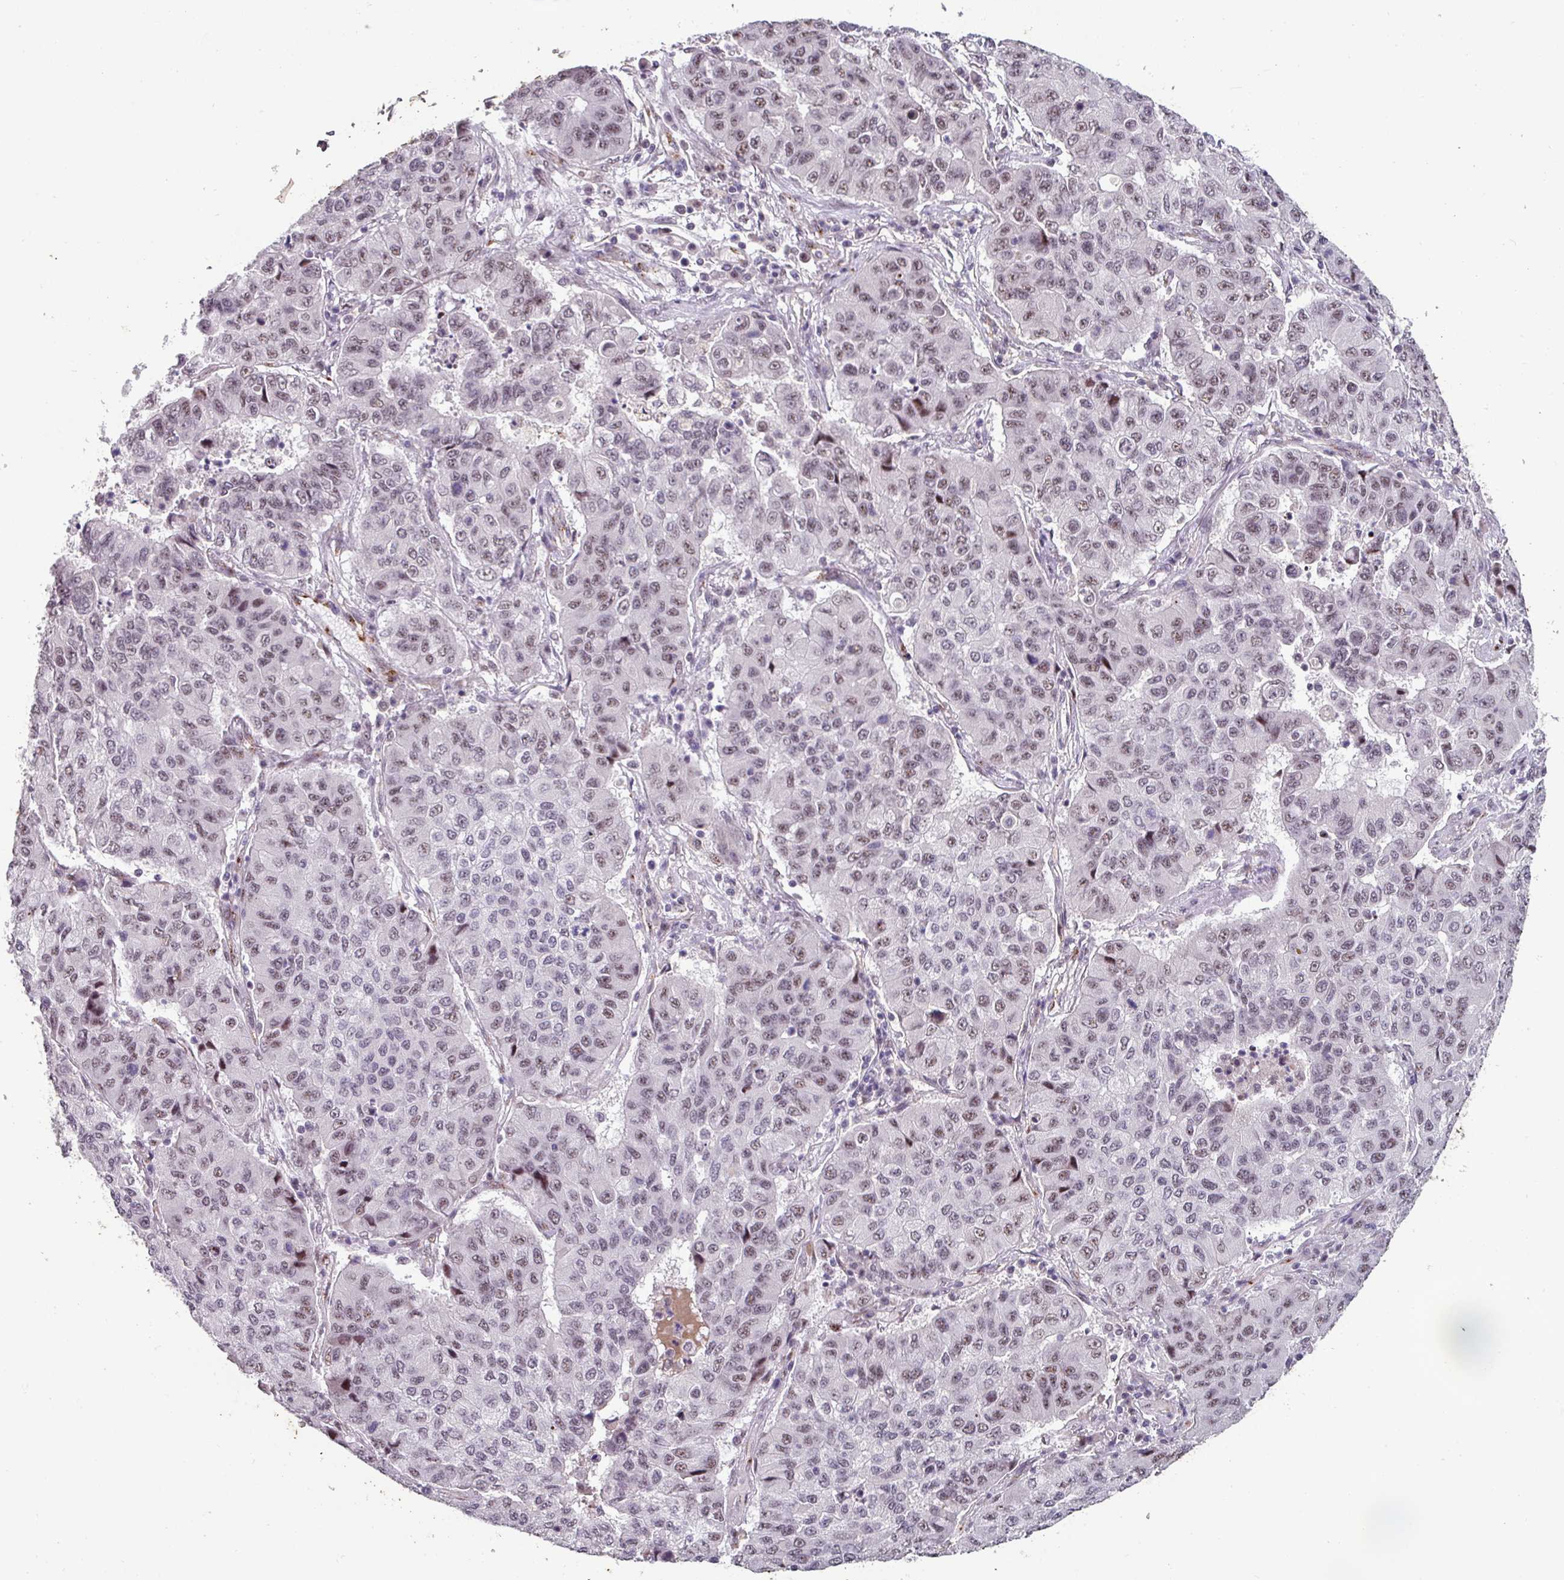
{"staining": {"intensity": "moderate", "quantity": "25%-75%", "location": "nuclear"}, "tissue": "lung cancer", "cell_type": "Tumor cells", "image_type": "cancer", "snomed": [{"axis": "morphology", "description": "Squamous cell carcinoma, NOS"}, {"axis": "topography", "description": "Lung"}], "caption": "DAB immunohistochemical staining of human squamous cell carcinoma (lung) shows moderate nuclear protein expression in about 25%-75% of tumor cells.", "gene": "SIDT2", "patient": {"sex": "male", "age": 74}}